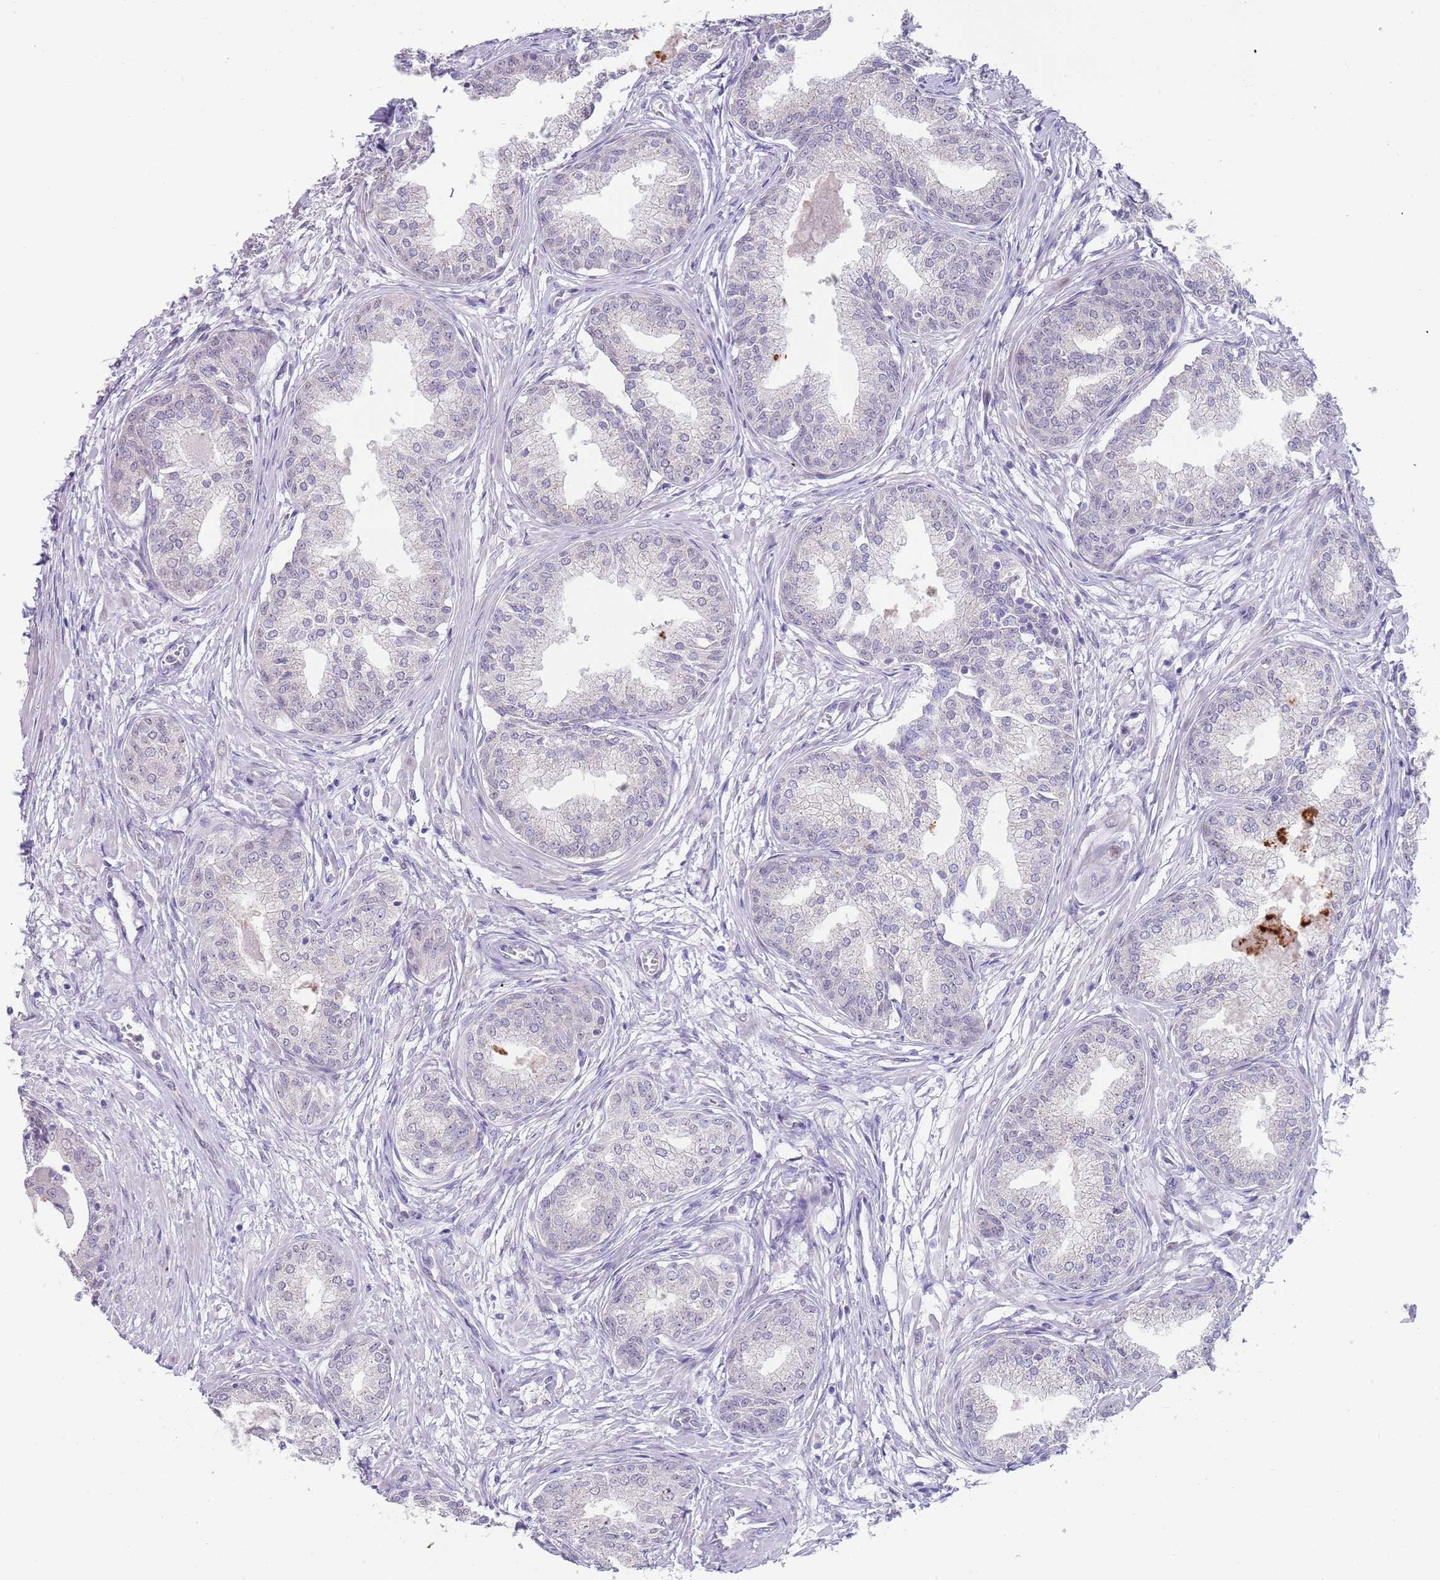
{"staining": {"intensity": "negative", "quantity": "none", "location": "none"}, "tissue": "prostate cancer", "cell_type": "Tumor cells", "image_type": "cancer", "snomed": [{"axis": "morphology", "description": "Adenocarcinoma, High grade"}, {"axis": "topography", "description": "Prostate"}], "caption": "Immunohistochemistry (IHC) image of human prostate high-grade adenocarcinoma stained for a protein (brown), which displays no staining in tumor cells. The staining is performed using DAB brown chromogen with nuclei counter-stained in using hematoxylin.", "gene": "TNRC6C", "patient": {"sex": "male", "age": 67}}